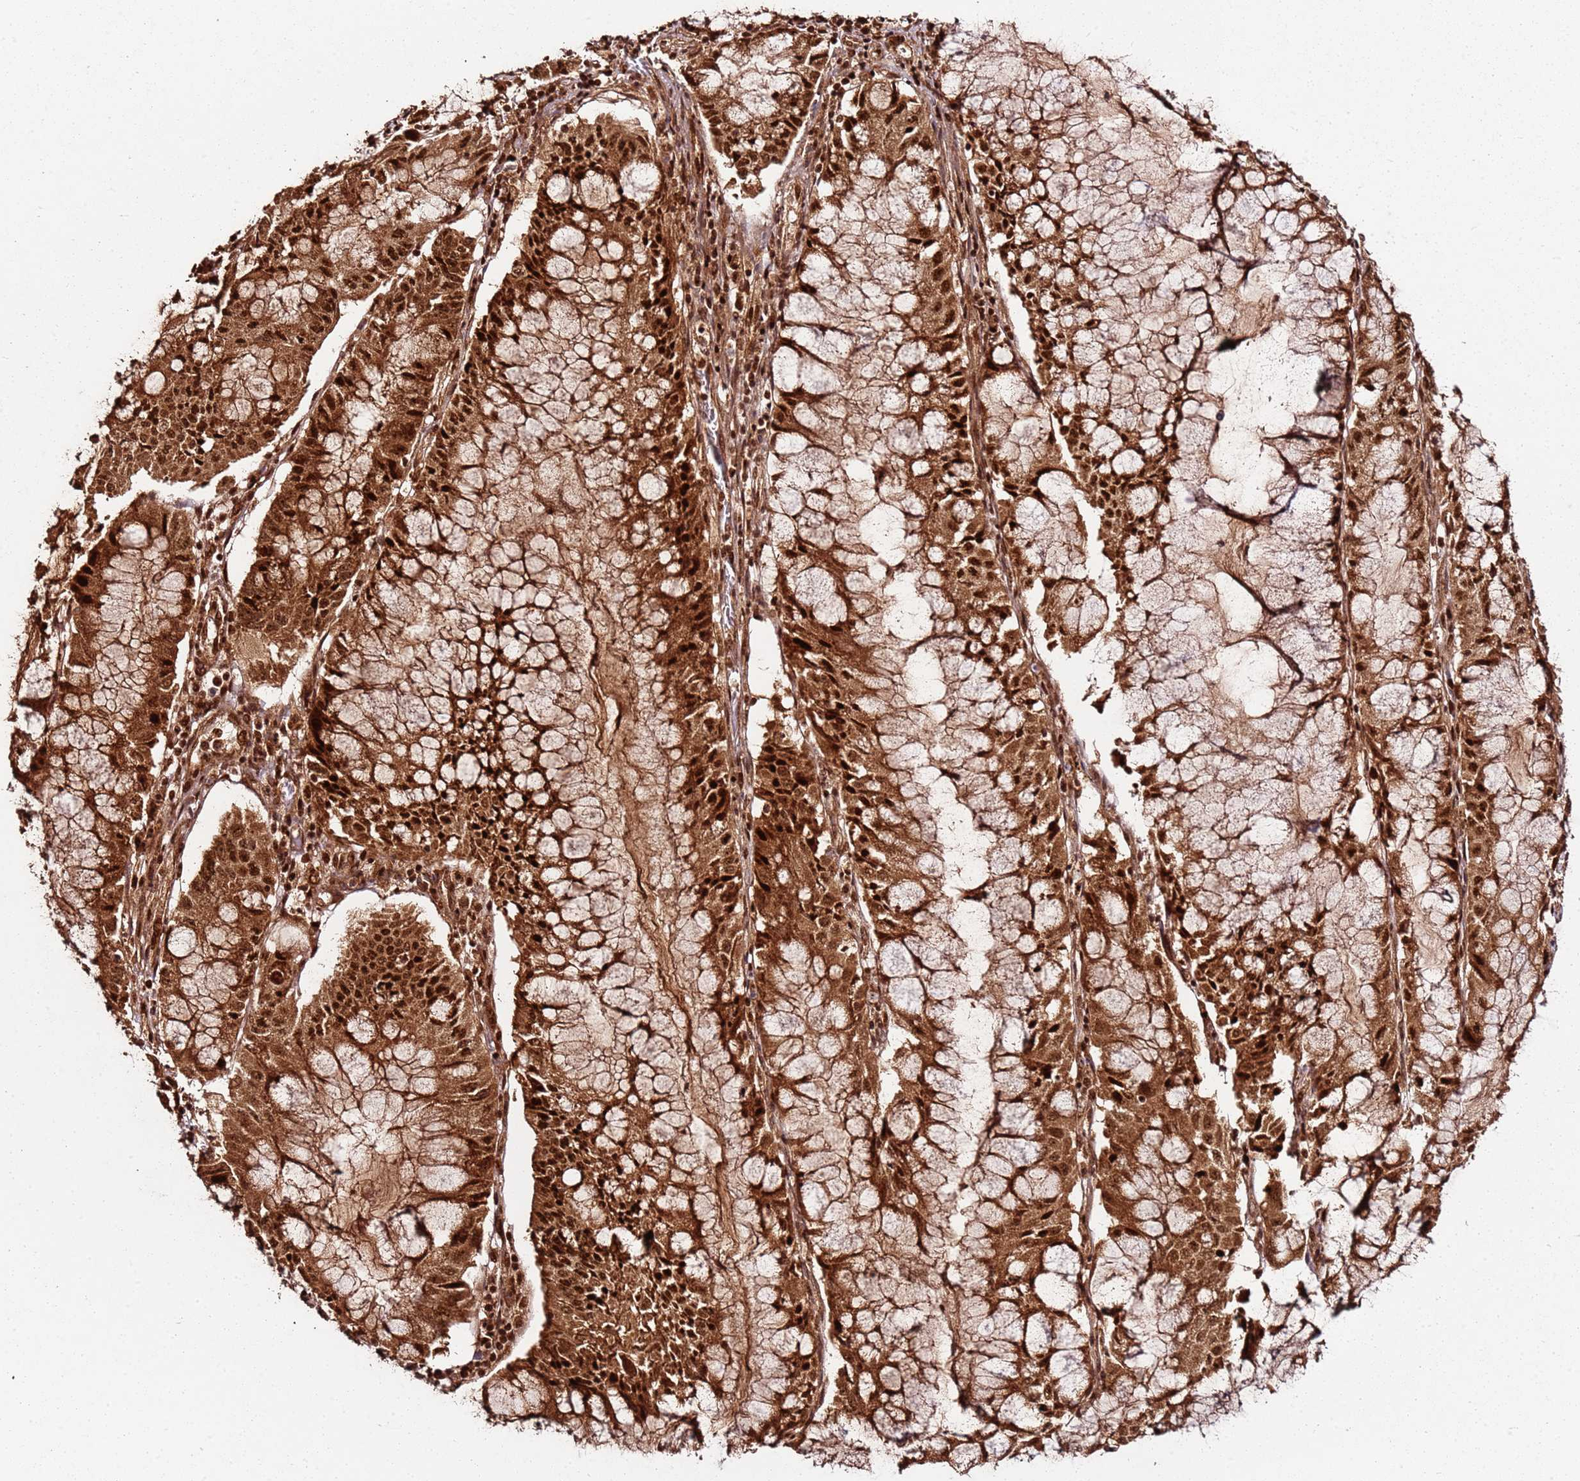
{"staining": {"intensity": "strong", "quantity": ">75%", "location": "cytoplasmic/membranous,nuclear"}, "tissue": "pancreatic cancer", "cell_type": "Tumor cells", "image_type": "cancer", "snomed": [{"axis": "morphology", "description": "Adenocarcinoma, NOS"}, {"axis": "topography", "description": "Pancreas"}], "caption": "About >75% of tumor cells in human adenocarcinoma (pancreatic) display strong cytoplasmic/membranous and nuclear protein positivity as visualized by brown immunohistochemical staining.", "gene": "XRN2", "patient": {"sex": "female", "age": 50}}